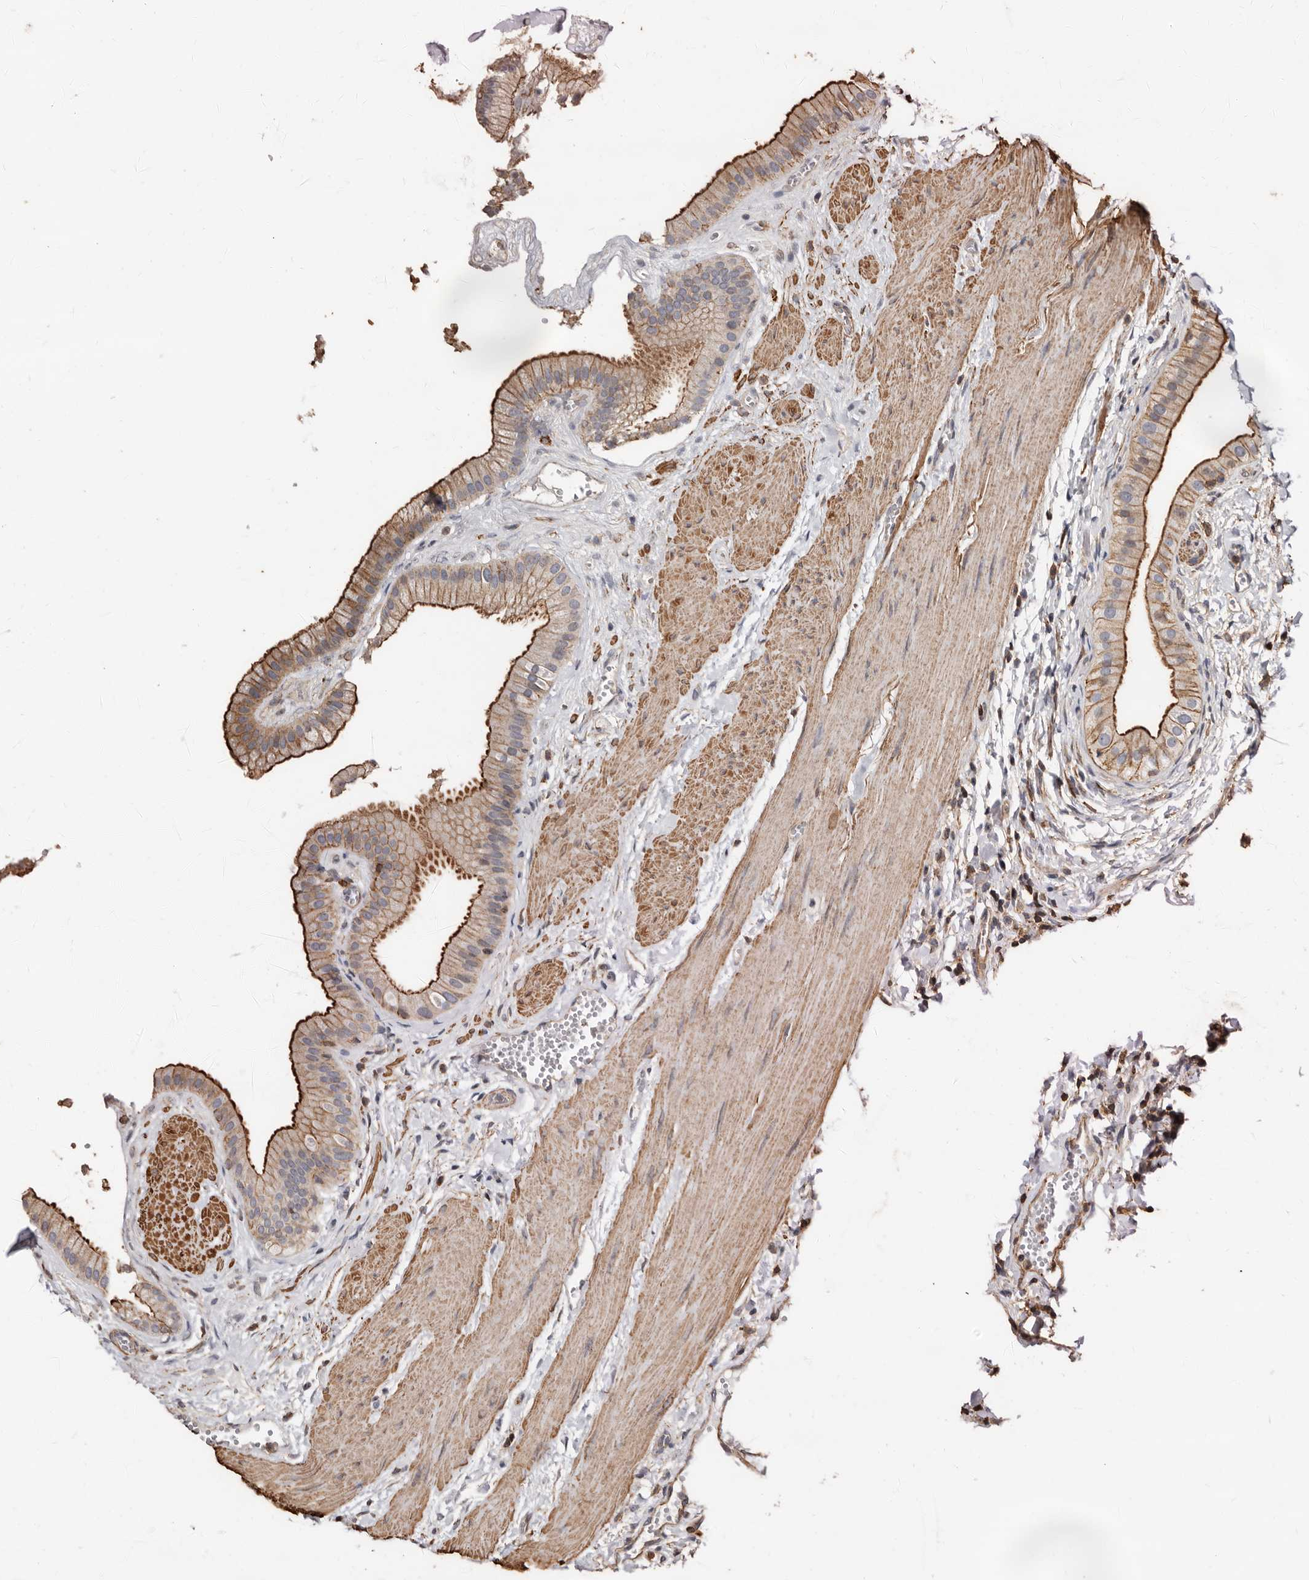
{"staining": {"intensity": "strong", "quantity": ">75%", "location": "cytoplasmic/membranous"}, "tissue": "gallbladder", "cell_type": "Glandular cells", "image_type": "normal", "snomed": [{"axis": "morphology", "description": "Normal tissue, NOS"}, {"axis": "topography", "description": "Gallbladder"}], "caption": "Glandular cells demonstrate high levels of strong cytoplasmic/membranous staining in approximately >75% of cells in normal gallbladder.", "gene": "GSK3A", "patient": {"sex": "male", "age": 55}}